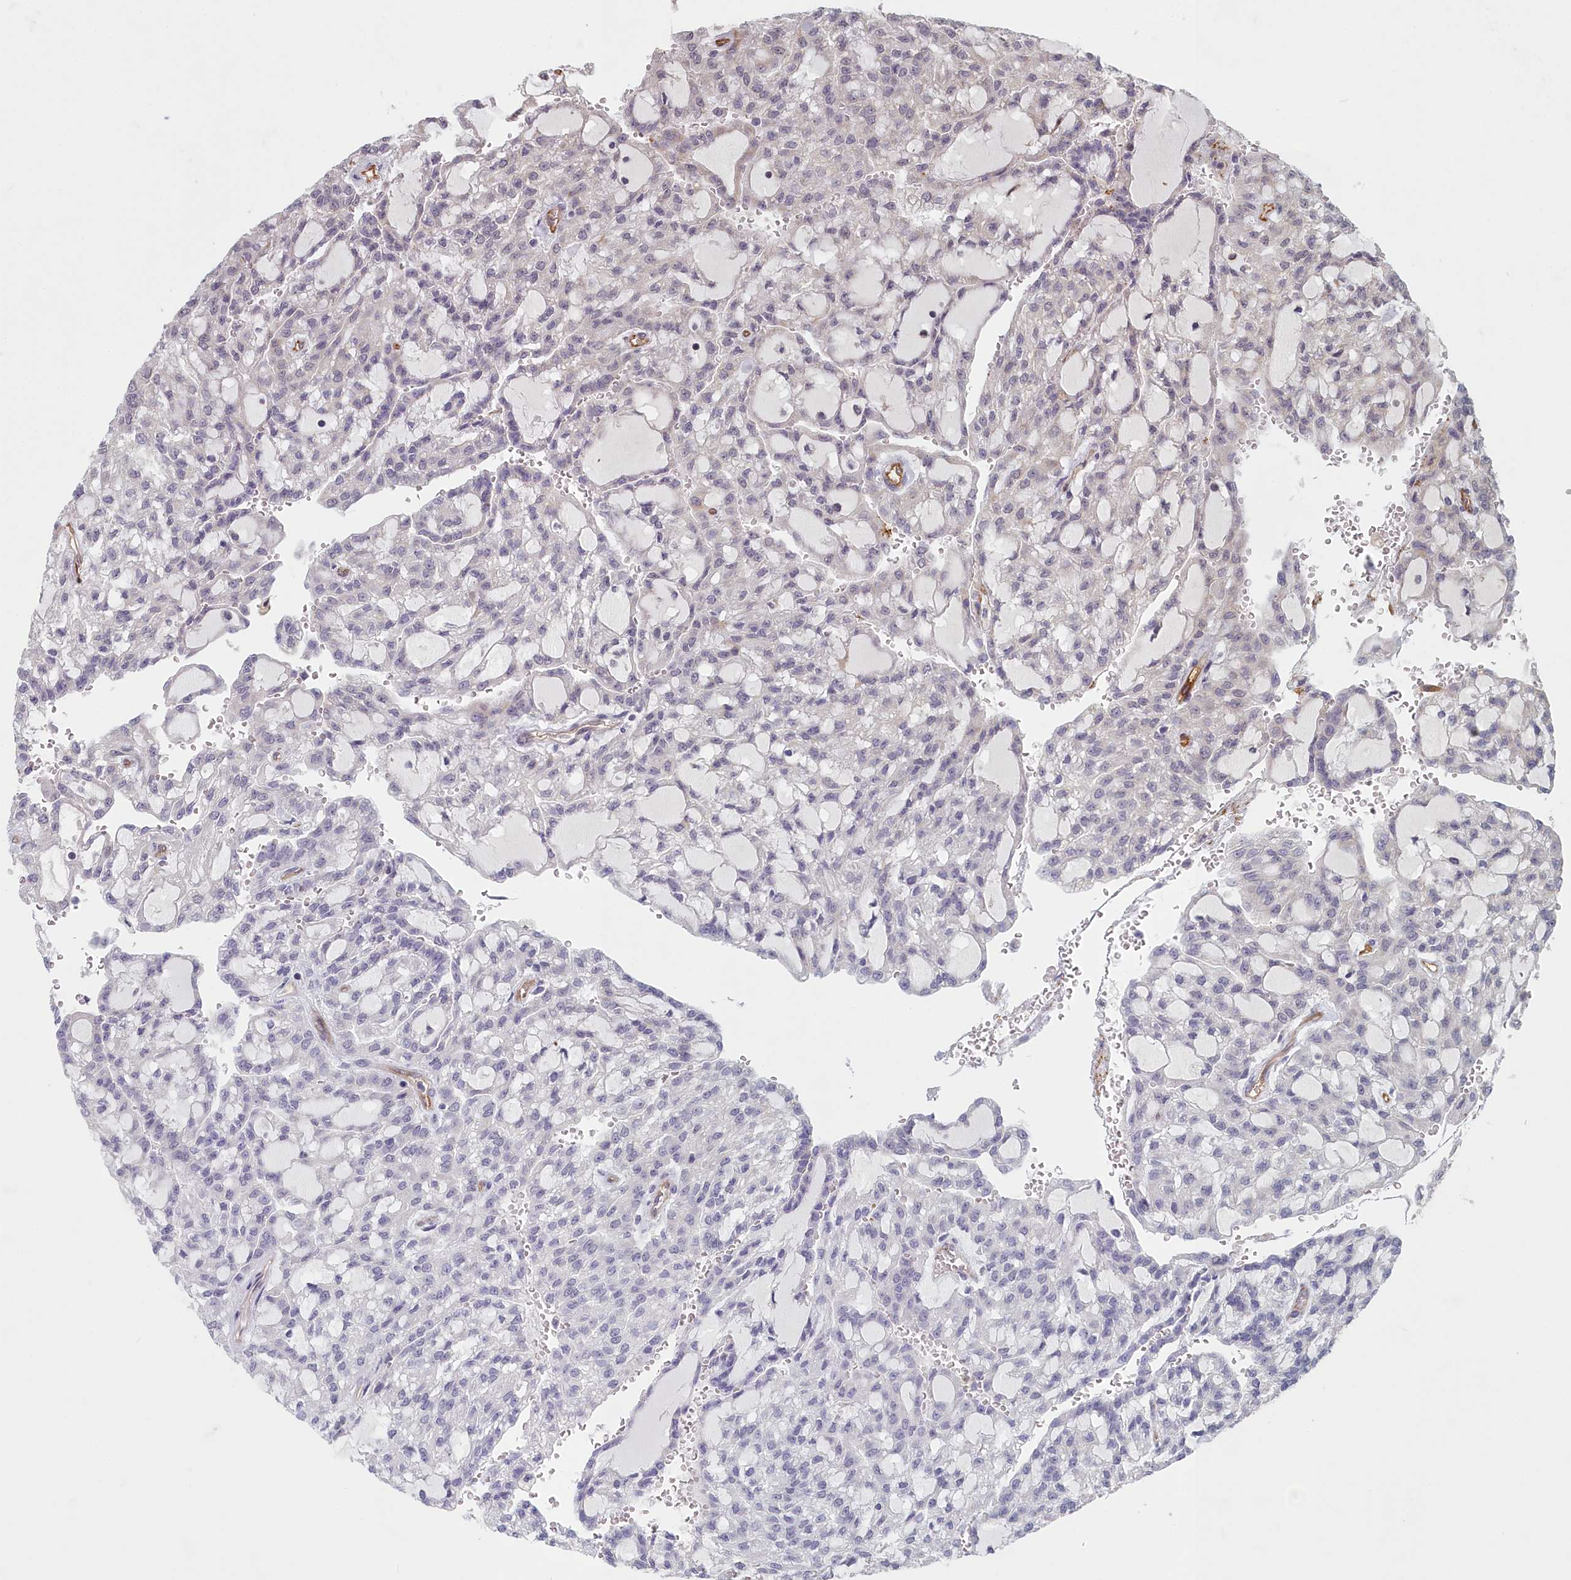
{"staining": {"intensity": "negative", "quantity": "none", "location": "none"}, "tissue": "renal cancer", "cell_type": "Tumor cells", "image_type": "cancer", "snomed": [{"axis": "morphology", "description": "Adenocarcinoma, NOS"}, {"axis": "topography", "description": "Kidney"}], "caption": "This is an IHC image of human renal adenocarcinoma. There is no expression in tumor cells.", "gene": "TSPYL4", "patient": {"sex": "male", "age": 63}}